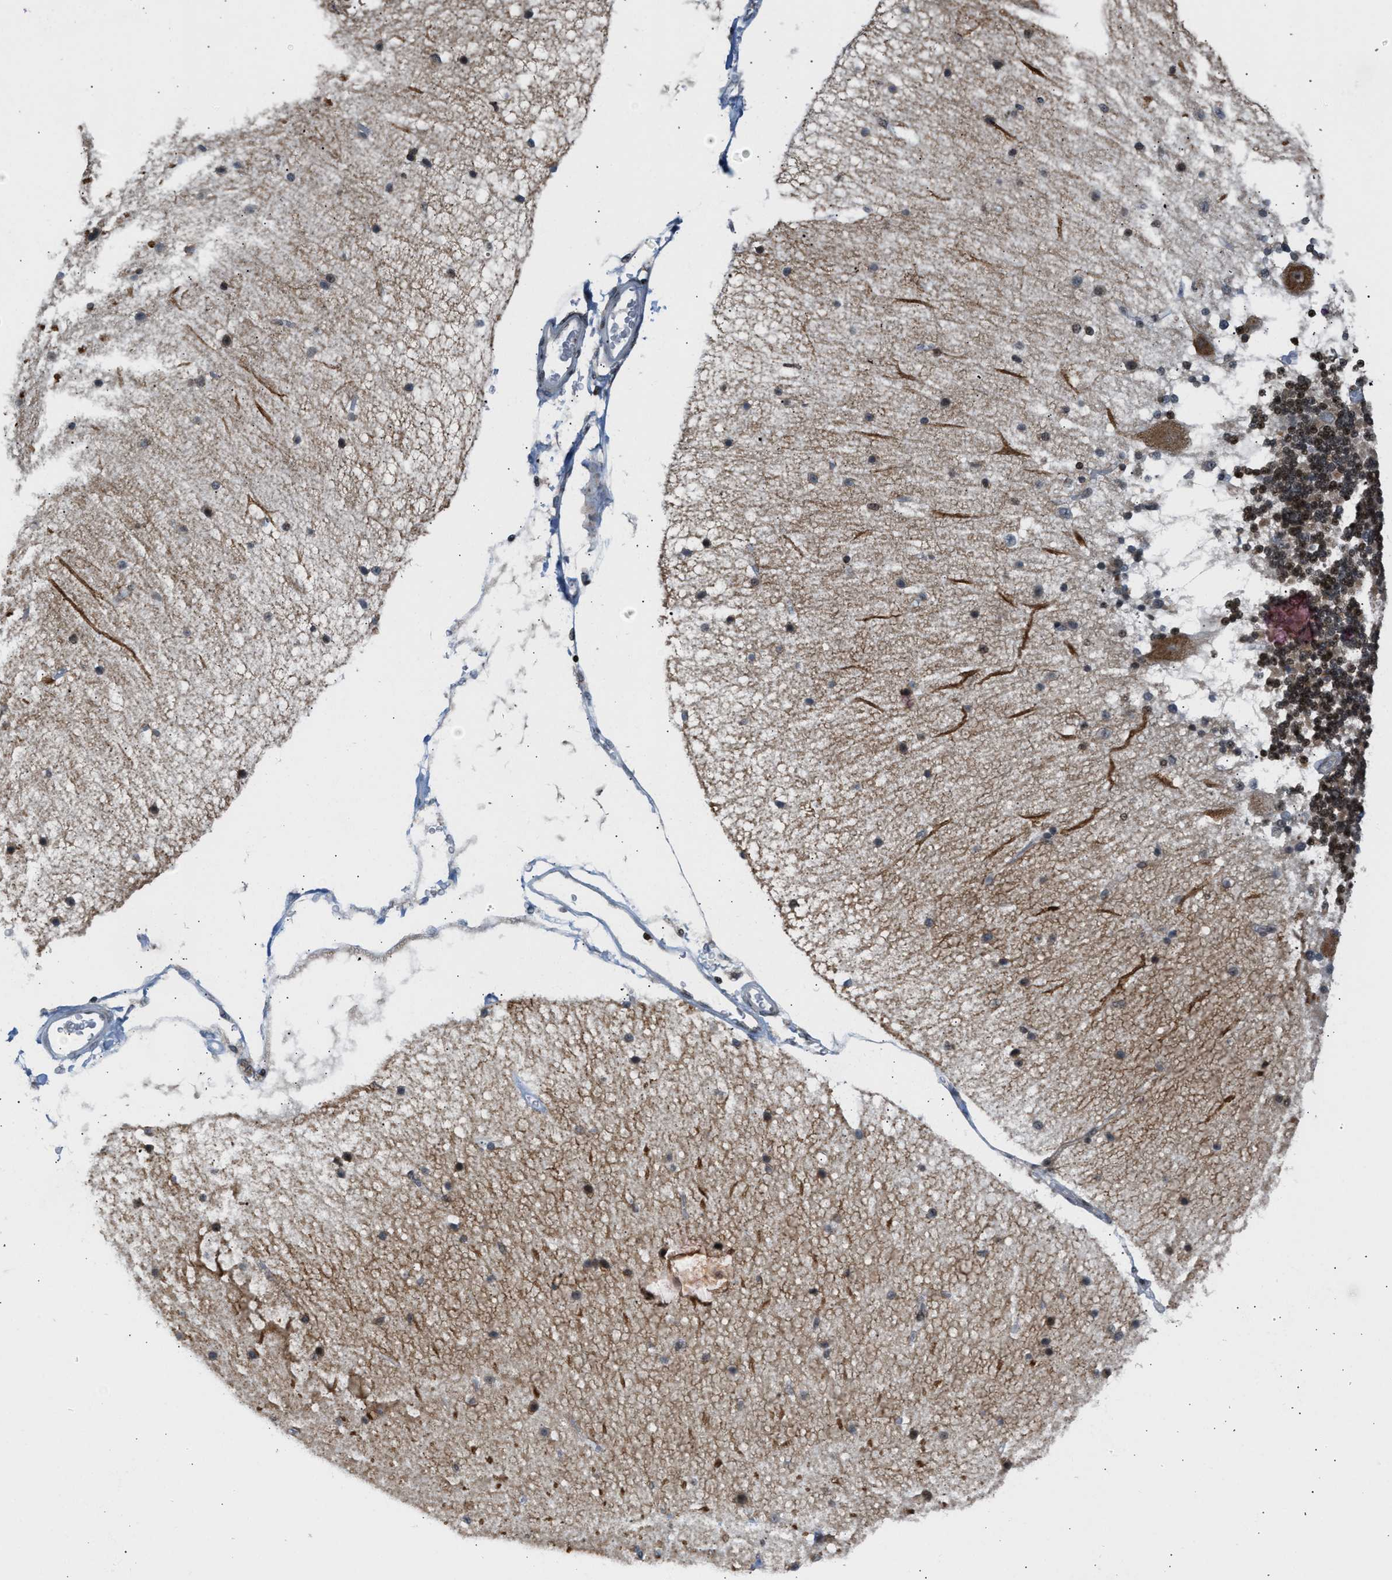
{"staining": {"intensity": "moderate", "quantity": ">75%", "location": "nuclear"}, "tissue": "cerebellum", "cell_type": "Cells in granular layer", "image_type": "normal", "snomed": [{"axis": "morphology", "description": "Normal tissue, NOS"}, {"axis": "topography", "description": "Cerebellum"}], "caption": "This is an image of immunohistochemistry (IHC) staining of normal cerebellum, which shows moderate expression in the nuclear of cells in granular layer.", "gene": "NPS", "patient": {"sex": "female", "age": 54}}